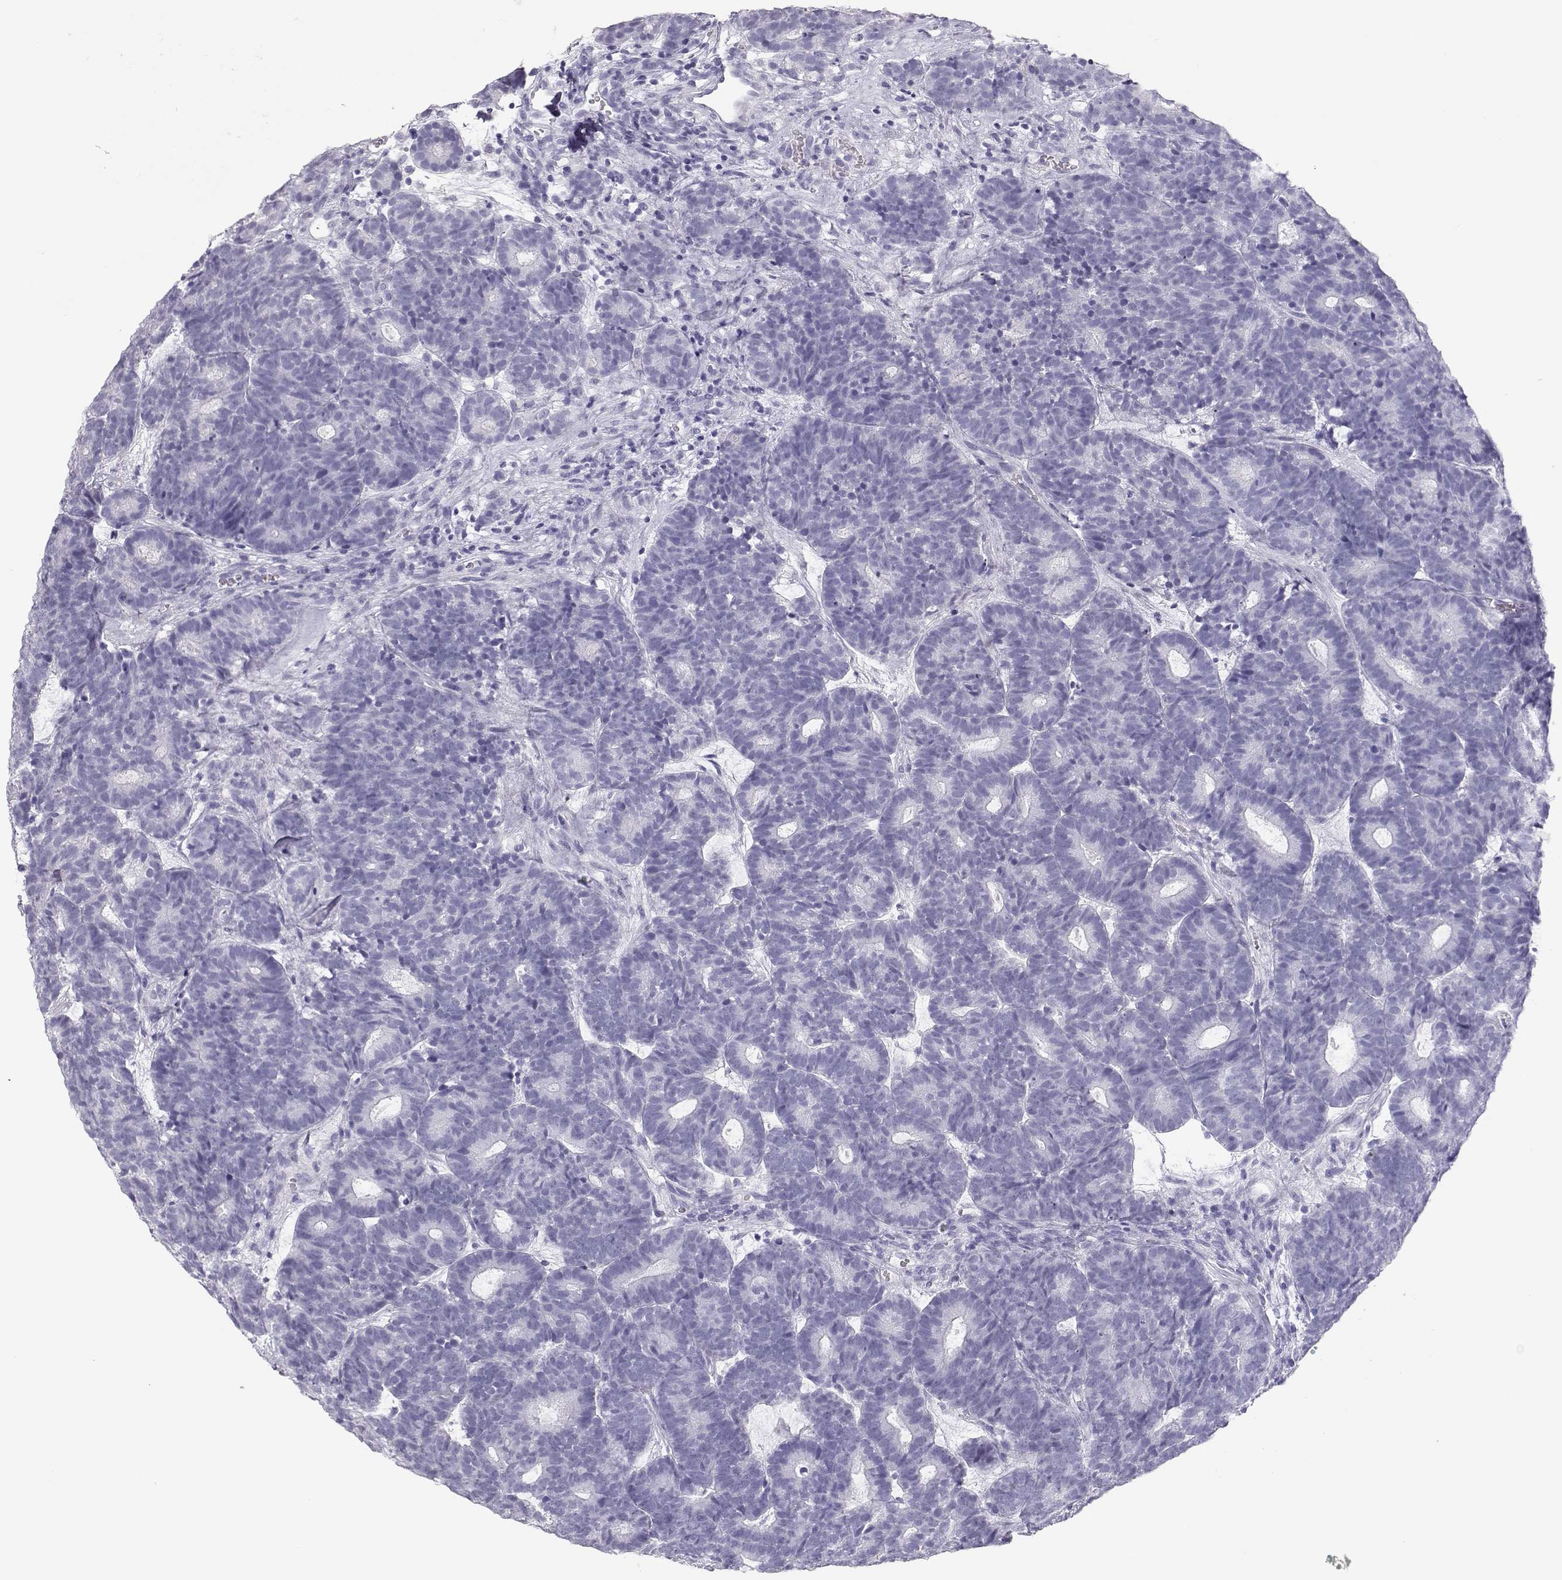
{"staining": {"intensity": "negative", "quantity": "none", "location": "none"}, "tissue": "head and neck cancer", "cell_type": "Tumor cells", "image_type": "cancer", "snomed": [{"axis": "morphology", "description": "Adenocarcinoma, NOS"}, {"axis": "topography", "description": "Head-Neck"}], "caption": "Tumor cells show no significant protein staining in head and neck cancer.", "gene": "TKTL1", "patient": {"sex": "female", "age": 81}}